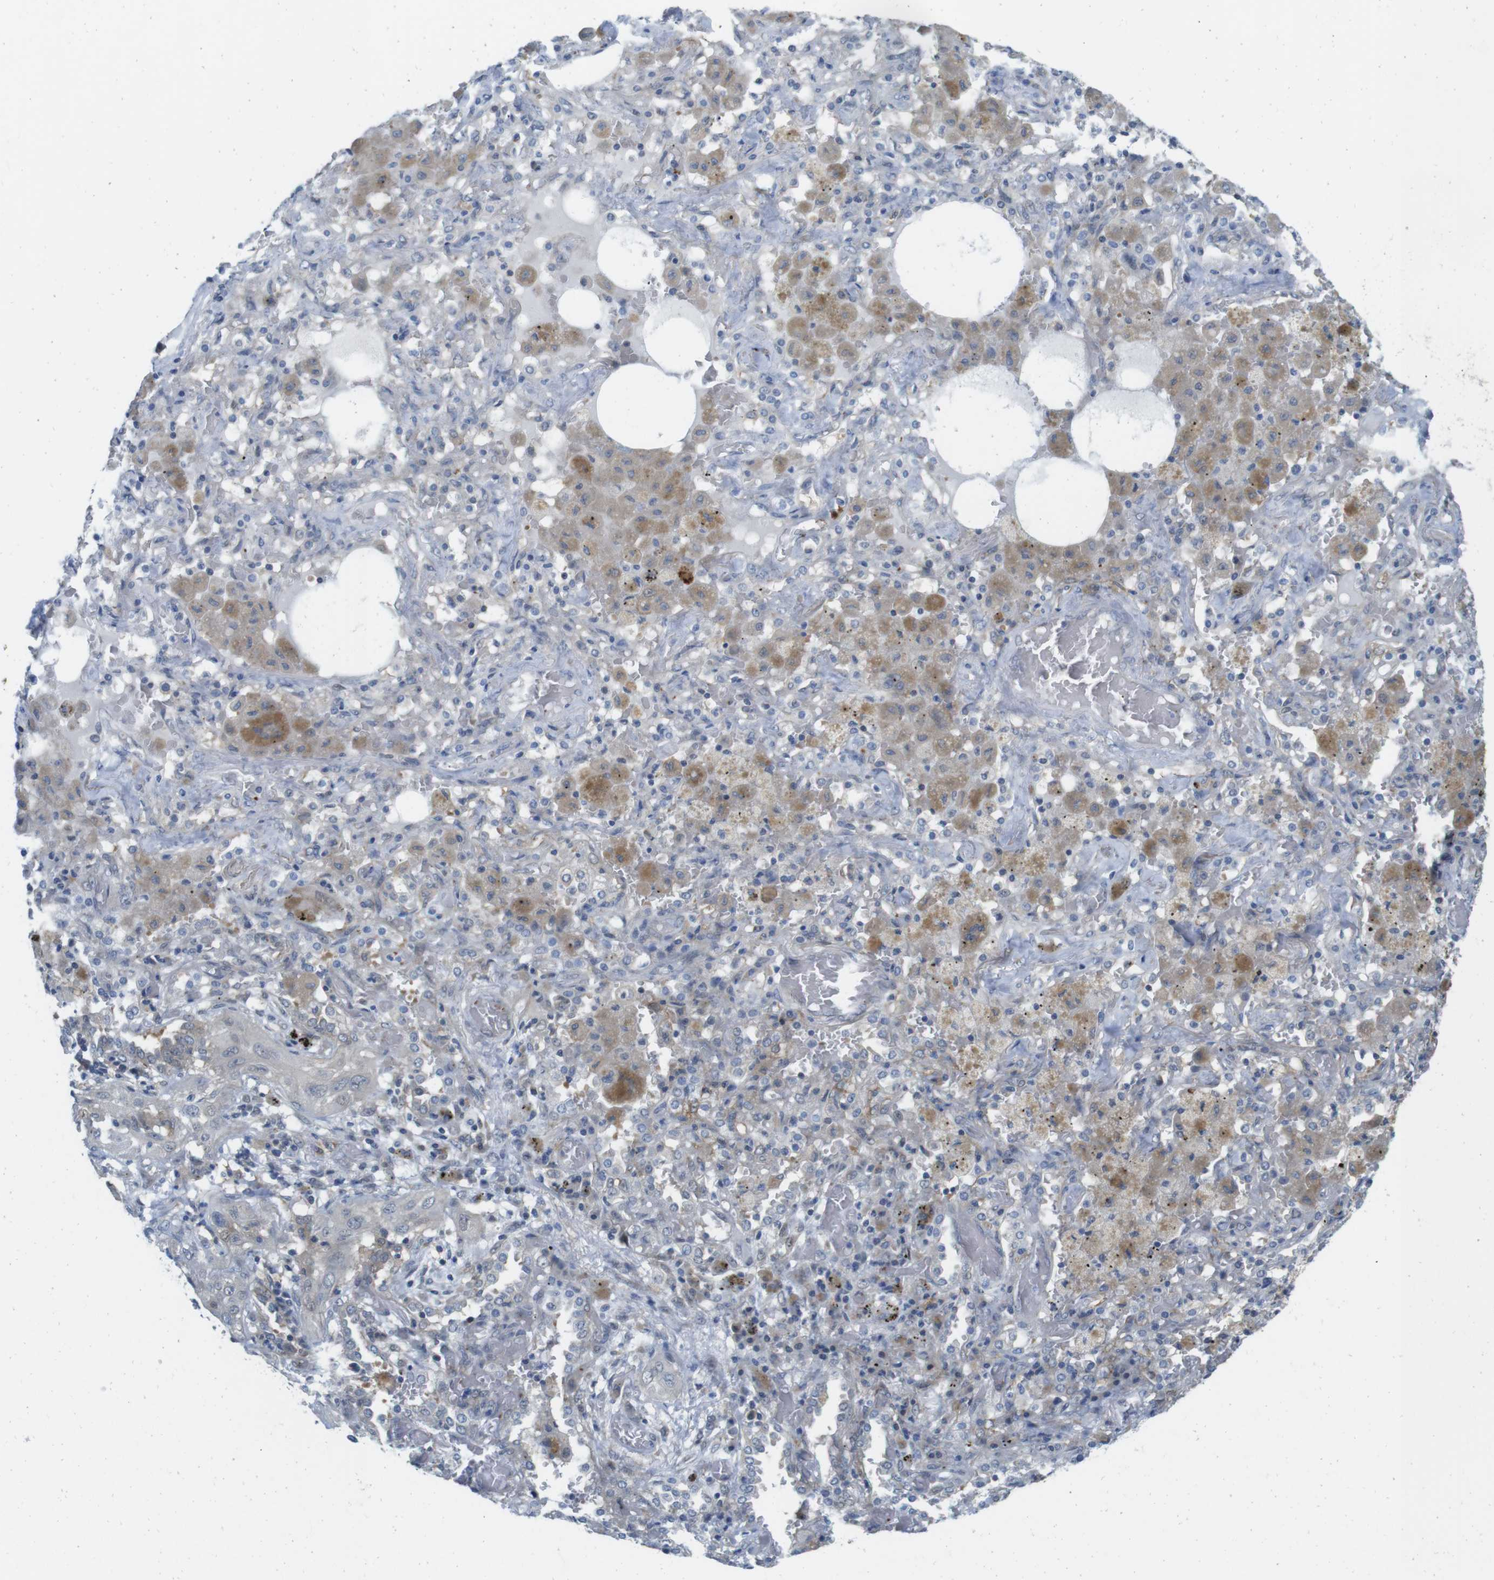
{"staining": {"intensity": "negative", "quantity": "none", "location": "none"}, "tissue": "lung cancer", "cell_type": "Tumor cells", "image_type": "cancer", "snomed": [{"axis": "morphology", "description": "Squamous cell carcinoma, NOS"}, {"axis": "topography", "description": "Lung"}], "caption": "Protein analysis of lung squamous cell carcinoma demonstrates no significant positivity in tumor cells.", "gene": "CASP2", "patient": {"sex": "female", "age": 47}}